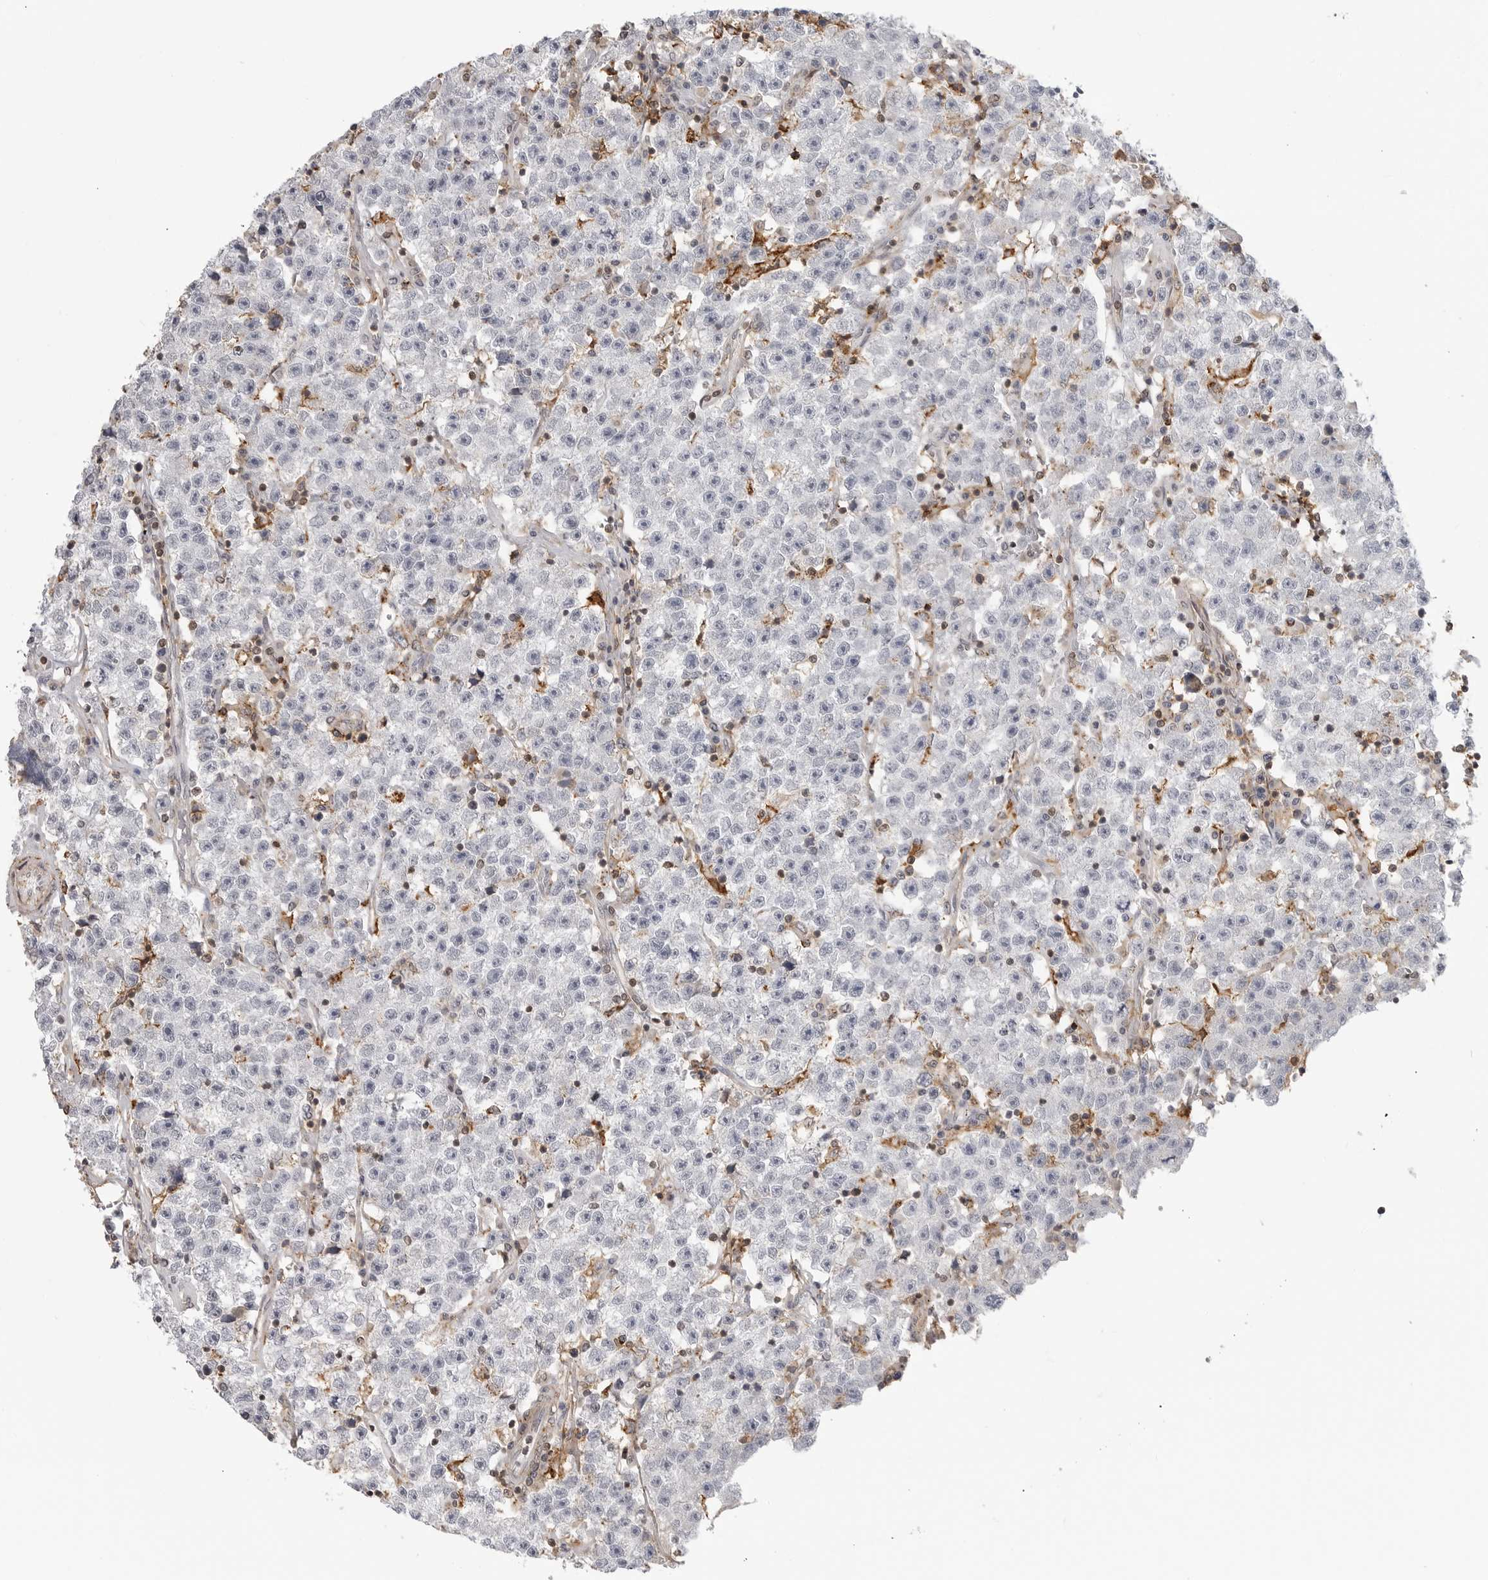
{"staining": {"intensity": "negative", "quantity": "none", "location": "none"}, "tissue": "testis cancer", "cell_type": "Tumor cells", "image_type": "cancer", "snomed": [{"axis": "morphology", "description": "Seminoma, NOS"}, {"axis": "topography", "description": "Testis"}], "caption": "IHC image of neoplastic tissue: testis seminoma stained with DAB (3,3'-diaminobenzidine) demonstrates no significant protein expression in tumor cells.", "gene": "ANXA11", "patient": {"sex": "male", "age": 22}}